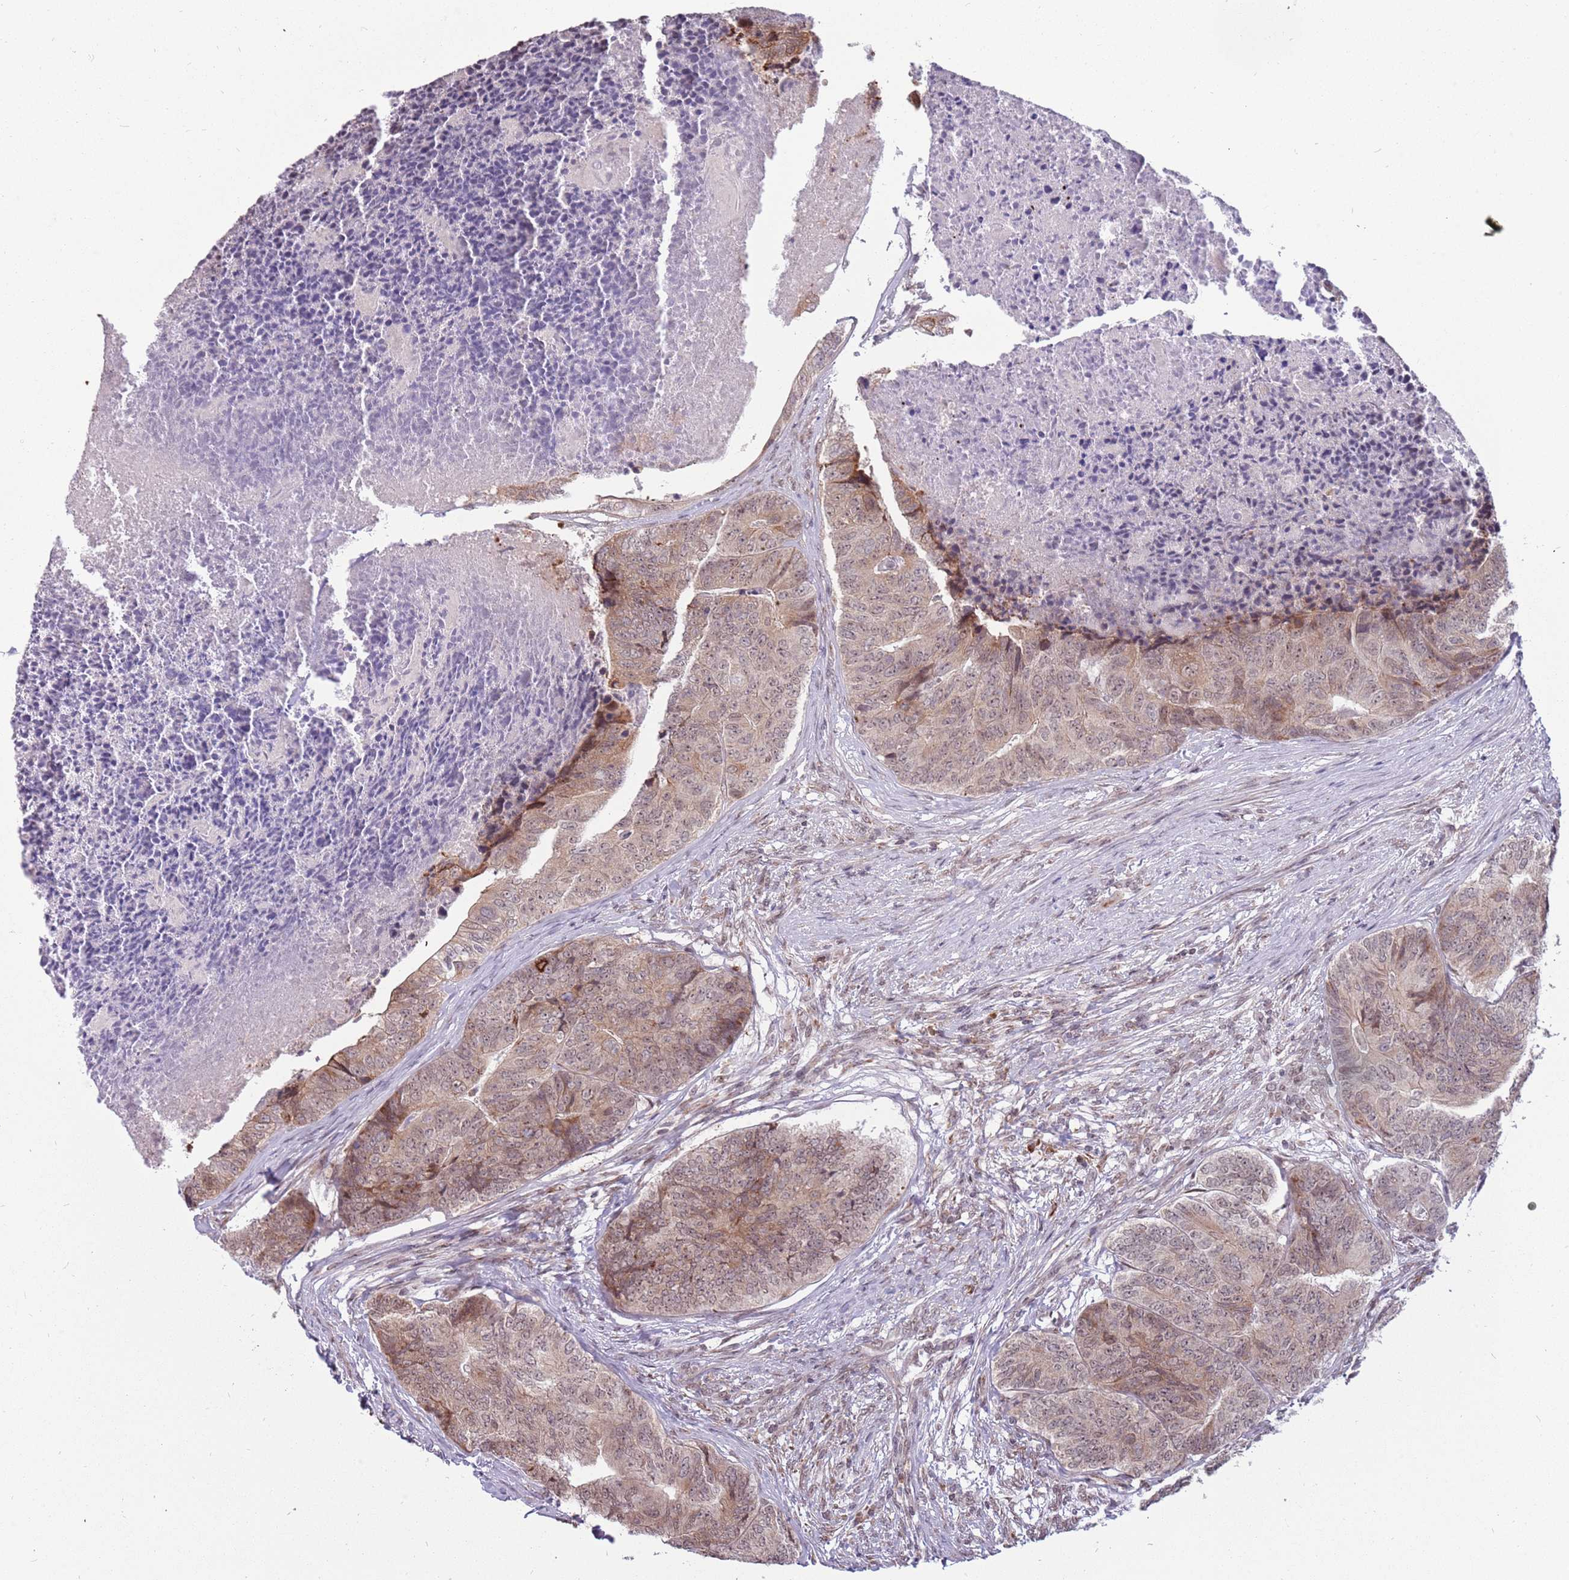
{"staining": {"intensity": "moderate", "quantity": ">75%", "location": "cytoplasmic/membranous,nuclear"}, "tissue": "colorectal cancer", "cell_type": "Tumor cells", "image_type": "cancer", "snomed": [{"axis": "morphology", "description": "Adenocarcinoma, NOS"}, {"axis": "topography", "description": "Colon"}], "caption": "A high-resolution micrograph shows immunohistochemistry (IHC) staining of colorectal cancer (adenocarcinoma), which displays moderate cytoplasmic/membranous and nuclear expression in about >75% of tumor cells.", "gene": "BARD1", "patient": {"sex": "female", "age": 67}}